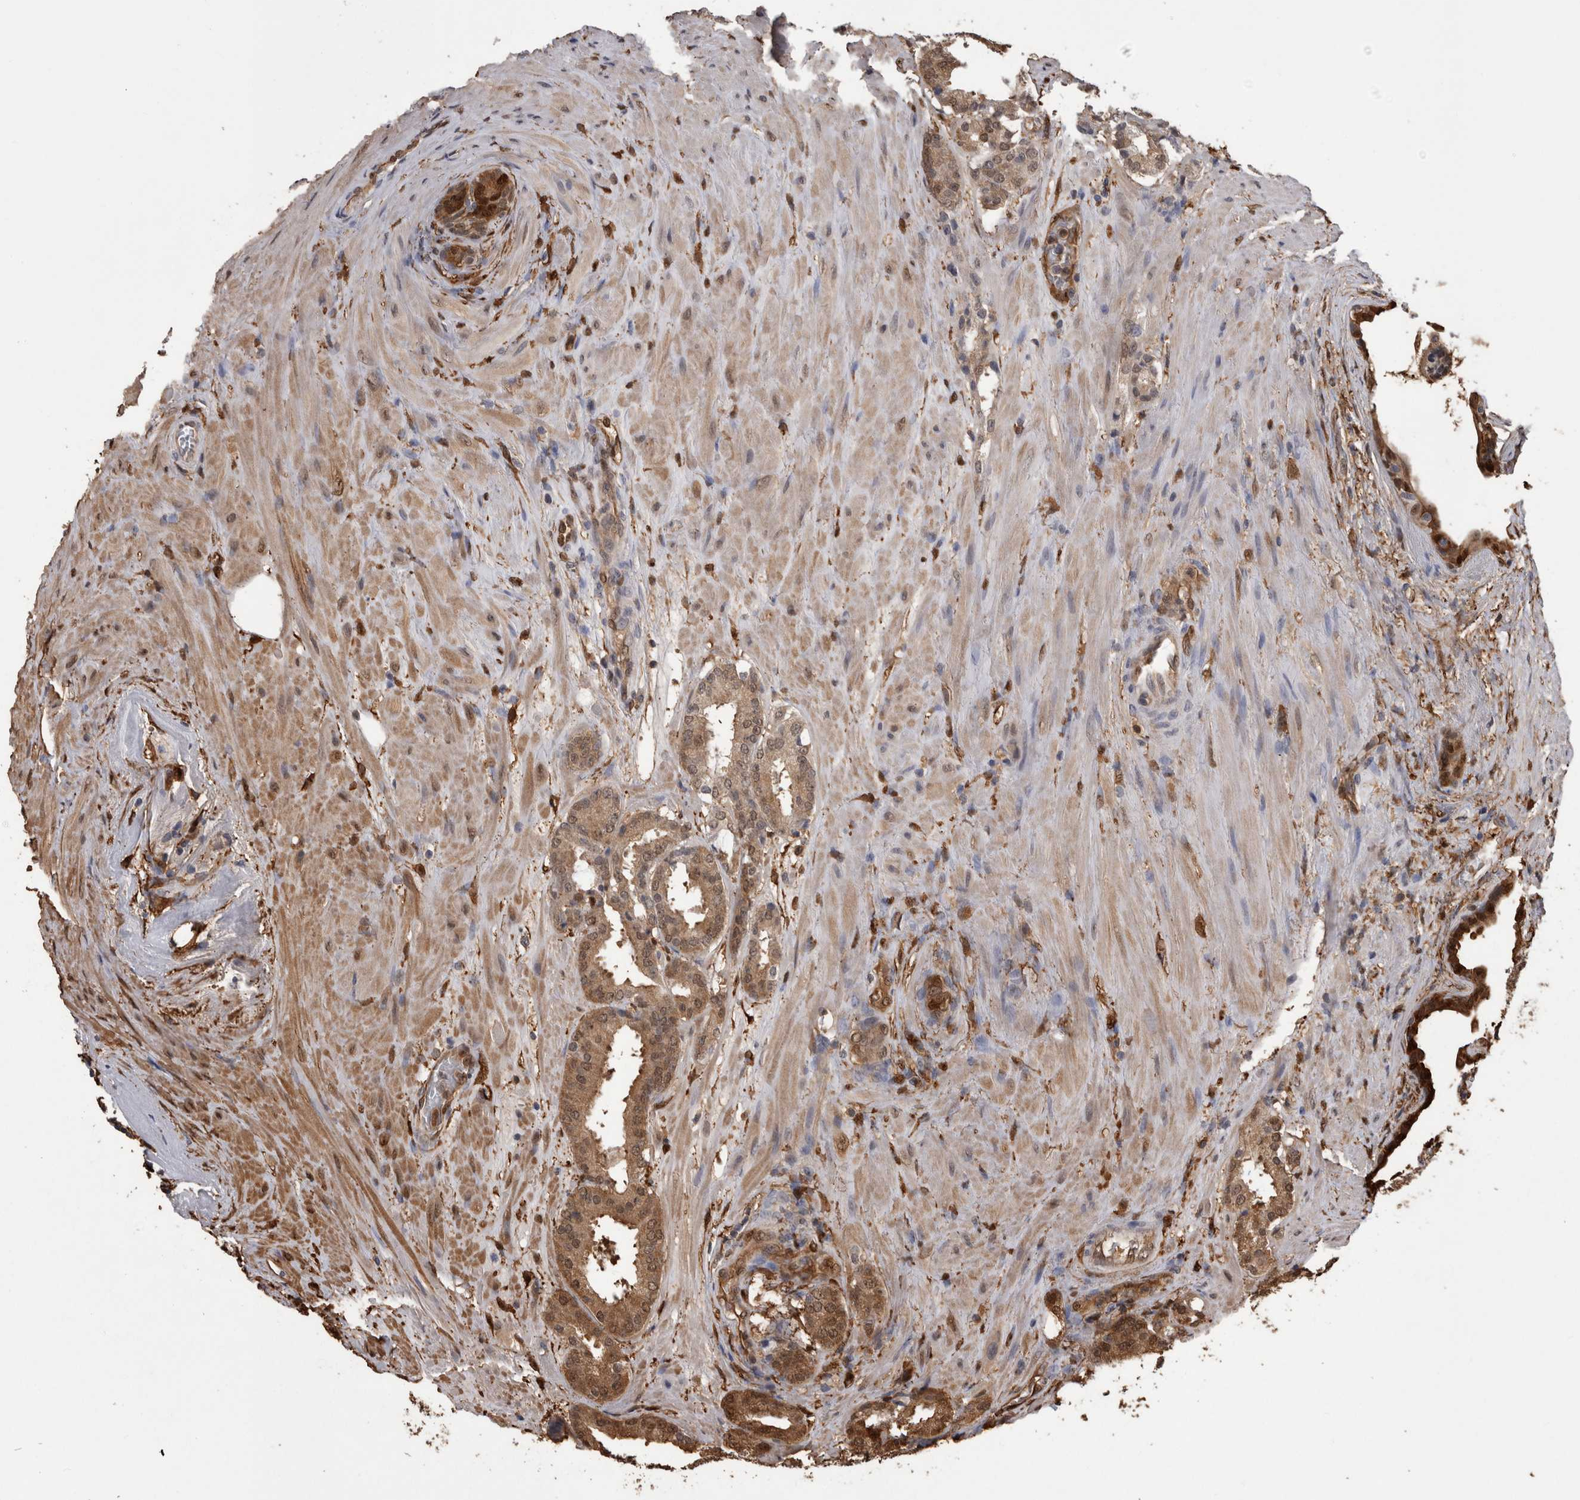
{"staining": {"intensity": "moderate", "quantity": ">75%", "location": "cytoplasmic/membranous,nuclear"}, "tissue": "prostate cancer", "cell_type": "Tumor cells", "image_type": "cancer", "snomed": [{"axis": "morphology", "description": "Adenocarcinoma, Low grade"}, {"axis": "topography", "description": "Prostate"}], "caption": "High-power microscopy captured an immunohistochemistry image of prostate low-grade adenocarcinoma, revealing moderate cytoplasmic/membranous and nuclear positivity in about >75% of tumor cells.", "gene": "LXN", "patient": {"sex": "male", "age": 69}}